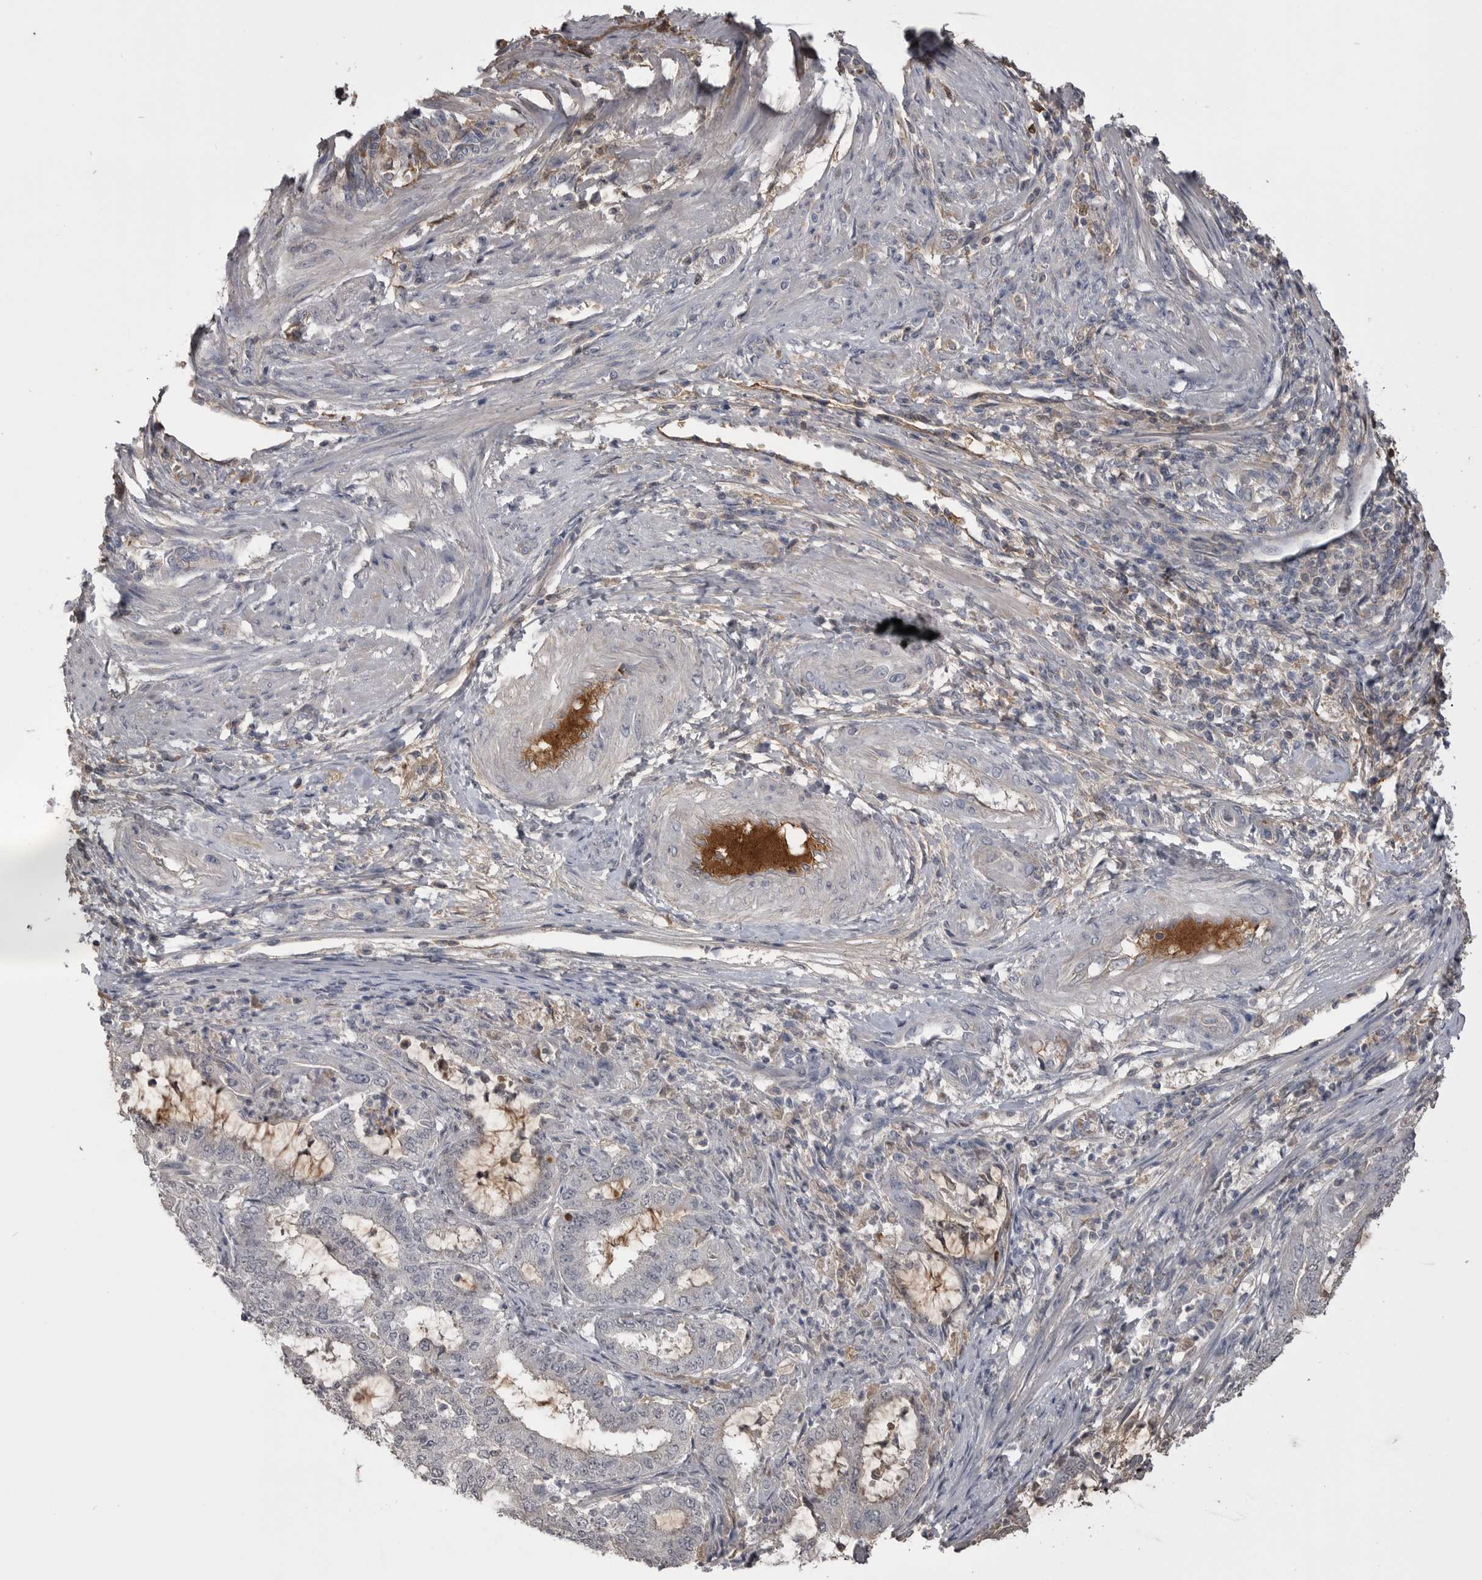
{"staining": {"intensity": "negative", "quantity": "none", "location": "none"}, "tissue": "endometrial cancer", "cell_type": "Tumor cells", "image_type": "cancer", "snomed": [{"axis": "morphology", "description": "Adenocarcinoma, NOS"}, {"axis": "topography", "description": "Endometrium"}], "caption": "Immunohistochemistry (IHC) micrograph of neoplastic tissue: endometrial cancer (adenocarcinoma) stained with DAB demonstrates no significant protein positivity in tumor cells.", "gene": "AHSG", "patient": {"sex": "female", "age": 51}}